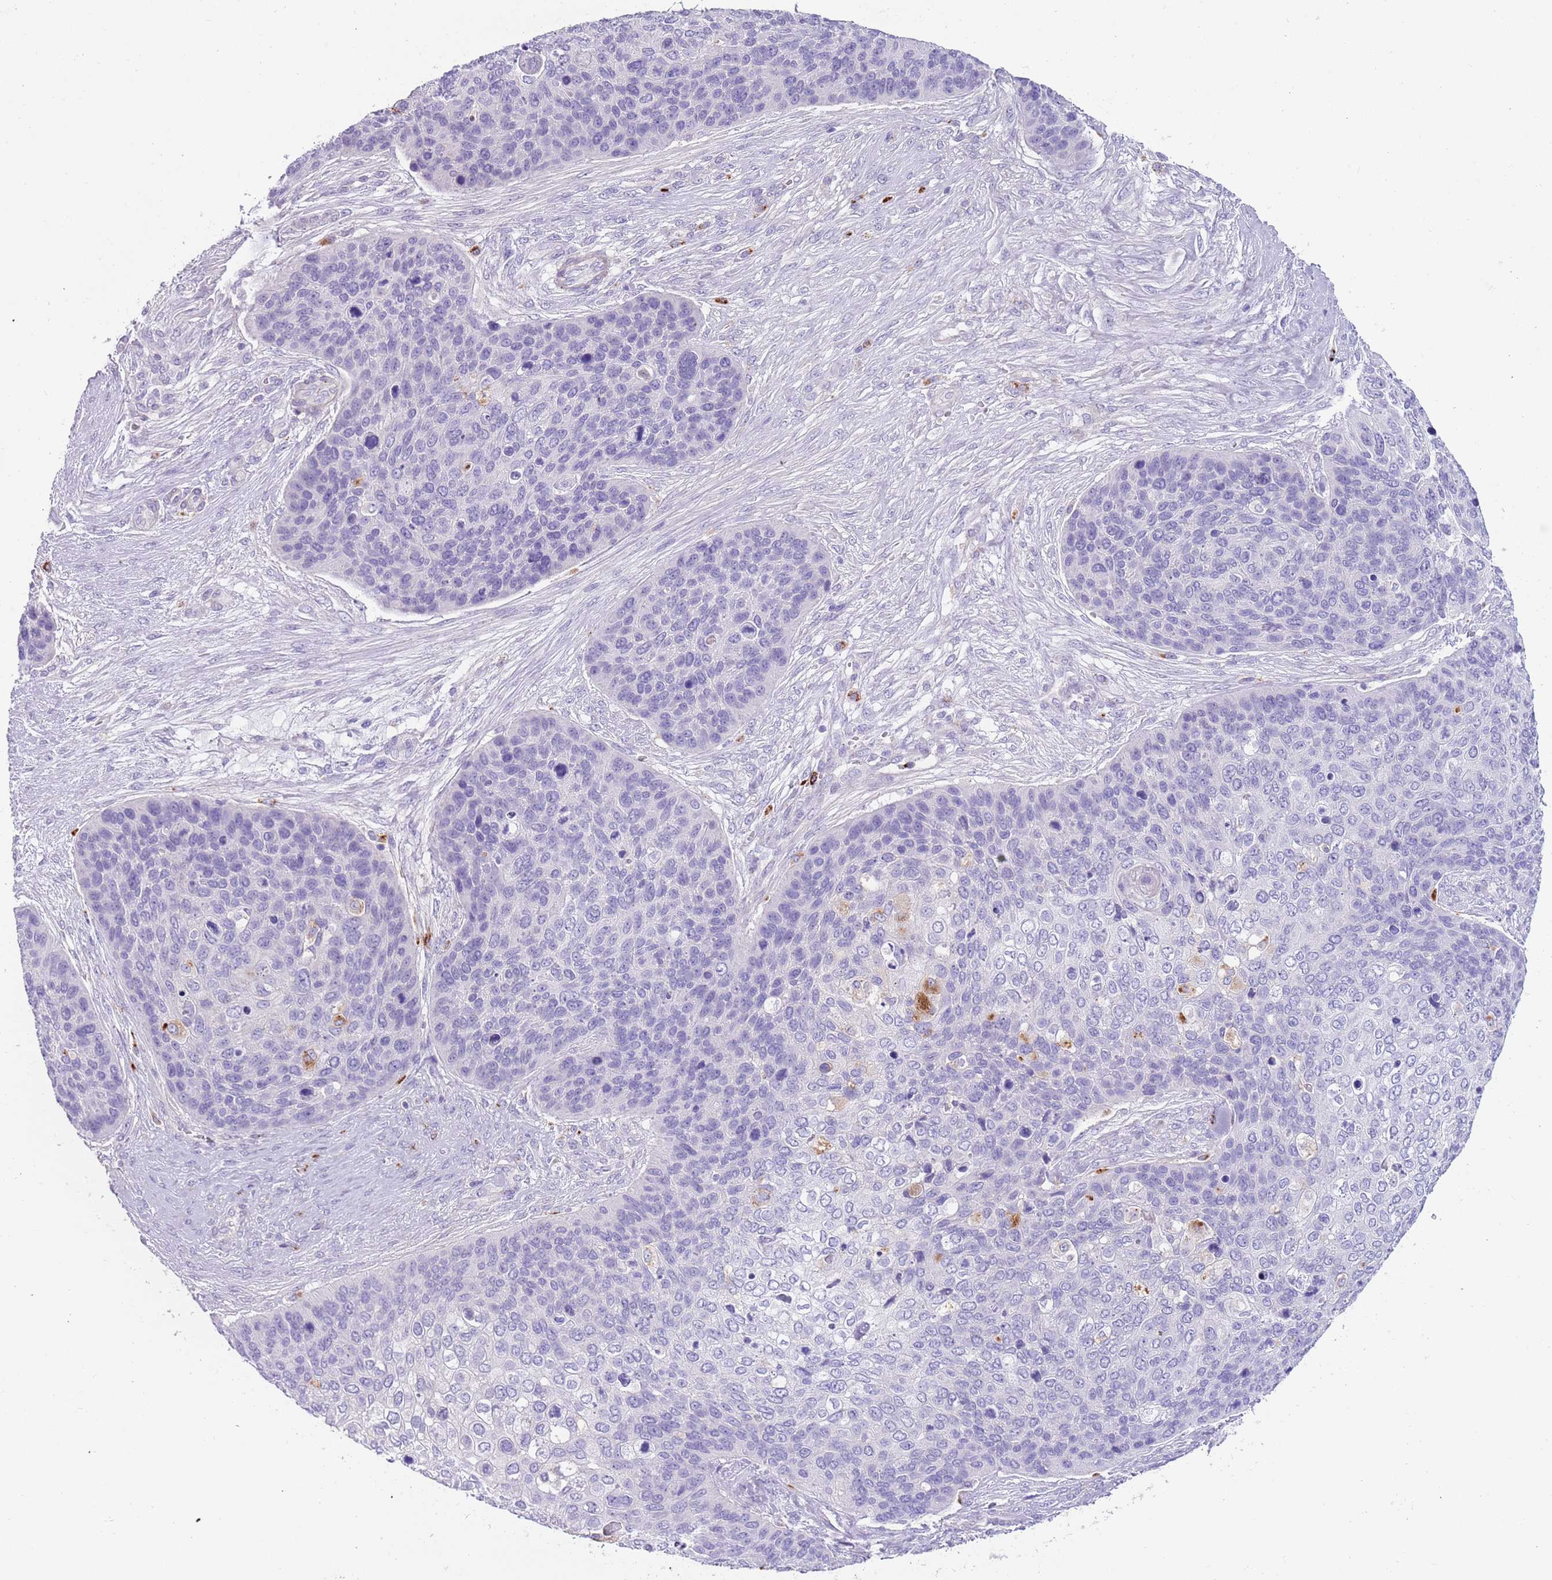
{"staining": {"intensity": "negative", "quantity": "none", "location": "none"}, "tissue": "skin cancer", "cell_type": "Tumor cells", "image_type": "cancer", "snomed": [{"axis": "morphology", "description": "Basal cell carcinoma"}, {"axis": "topography", "description": "Skin"}], "caption": "This is an immunohistochemistry (IHC) histopathology image of basal cell carcinoma (skin). There is no expression in tumor cells.", "gene": "LRRN3", "patient": {"sex": "female", "age": 74}}